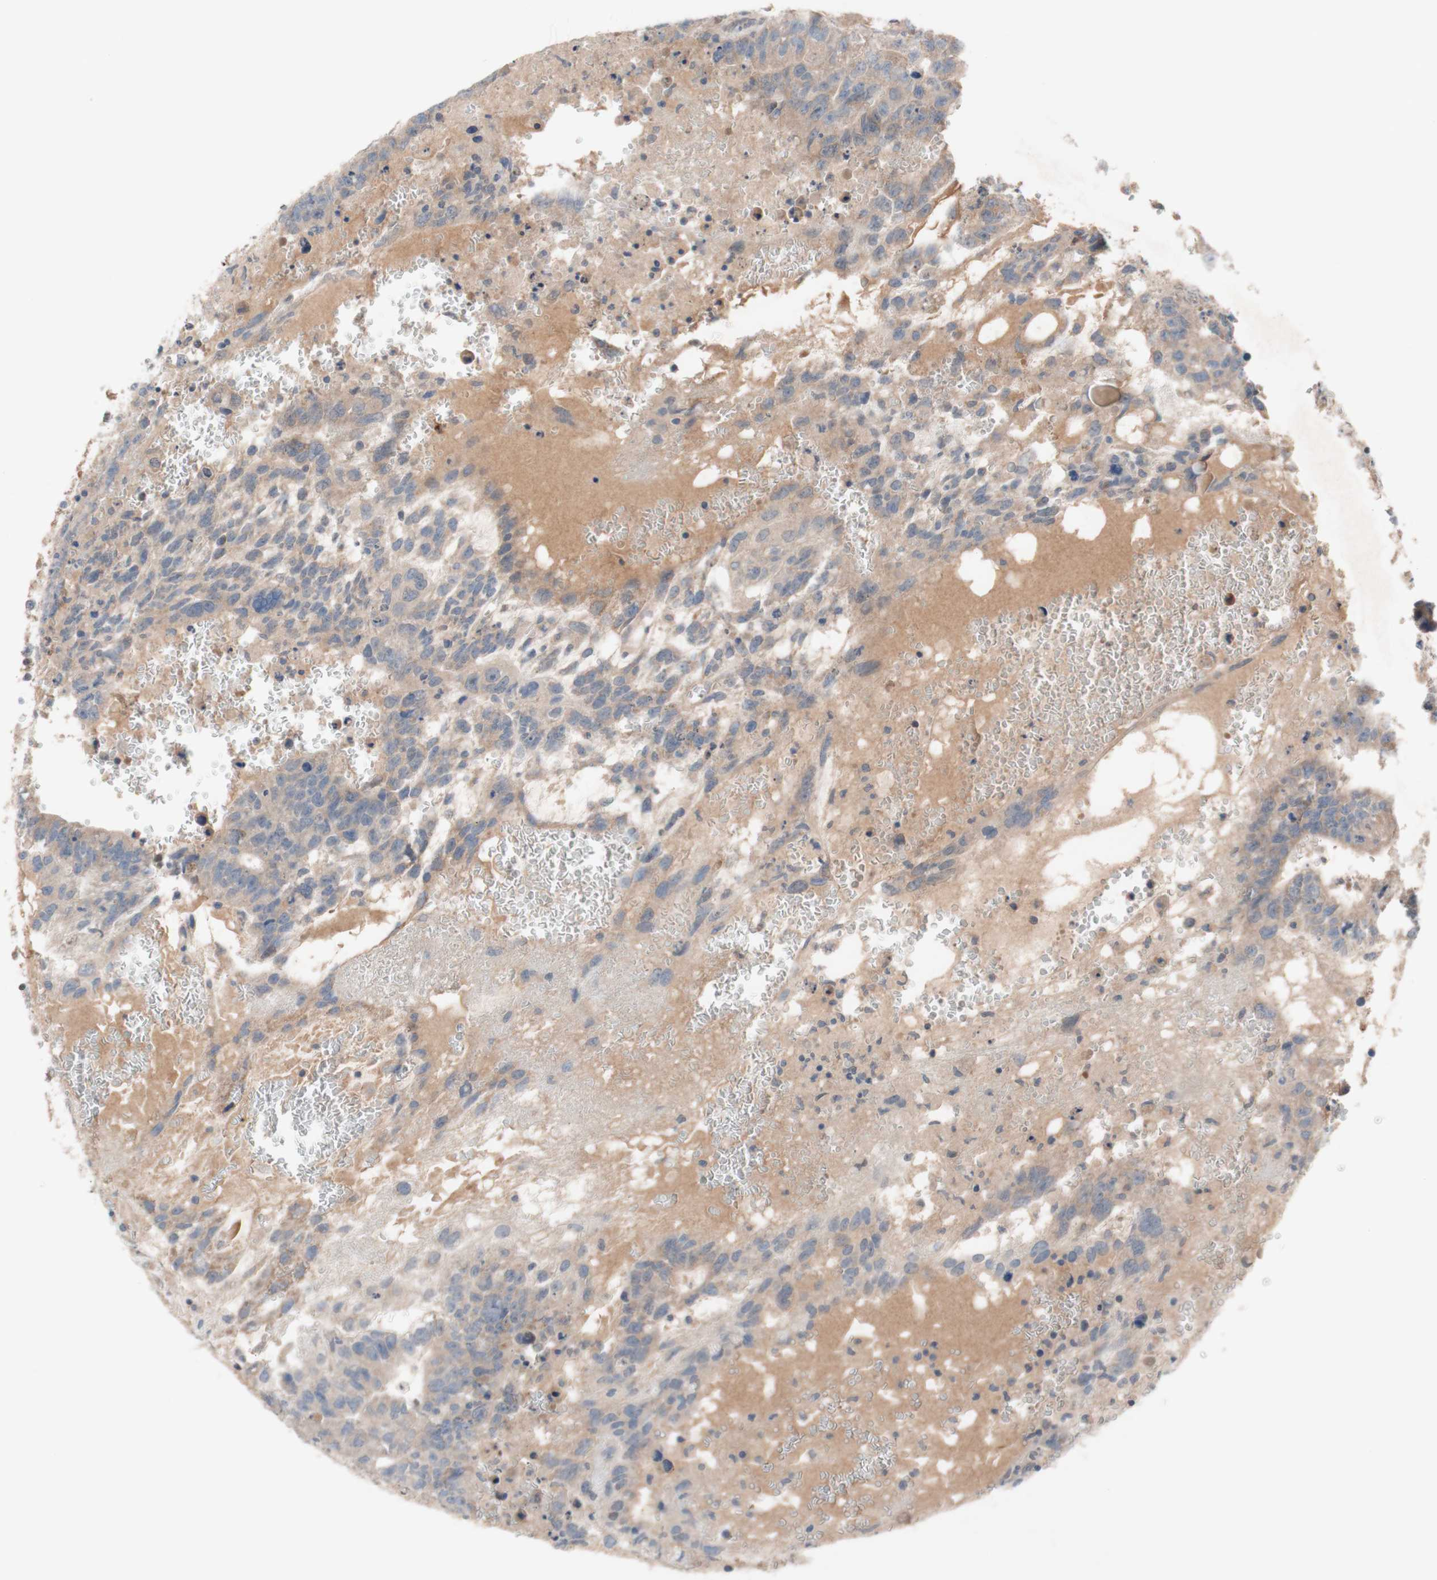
{"staining": {"intensity": "weak", "quantity": "25%-75%", "location": "cytoplasmic/membranous"}, "tissue": "testis cancer", "cell_type": "Tumor cells", "image_type": "cancer", "snomed": [{"axis": "morphology", "description": "Seminoma, NOS"}, {"axis": "morphology", "description": "Carcinoma, Embryonal, NOS"}, {"axis": "topography", "description": "Testis"}], "caption": "Immunohistochemistry image of testis seminoma stained for a protein (brown), which exhibits low levels of weak cytoplasmic/membranous positivity in approximately 25%-75% of tumor cells.", "gene": "PEX2", "patient": {"sex": "male", "age": 52}}